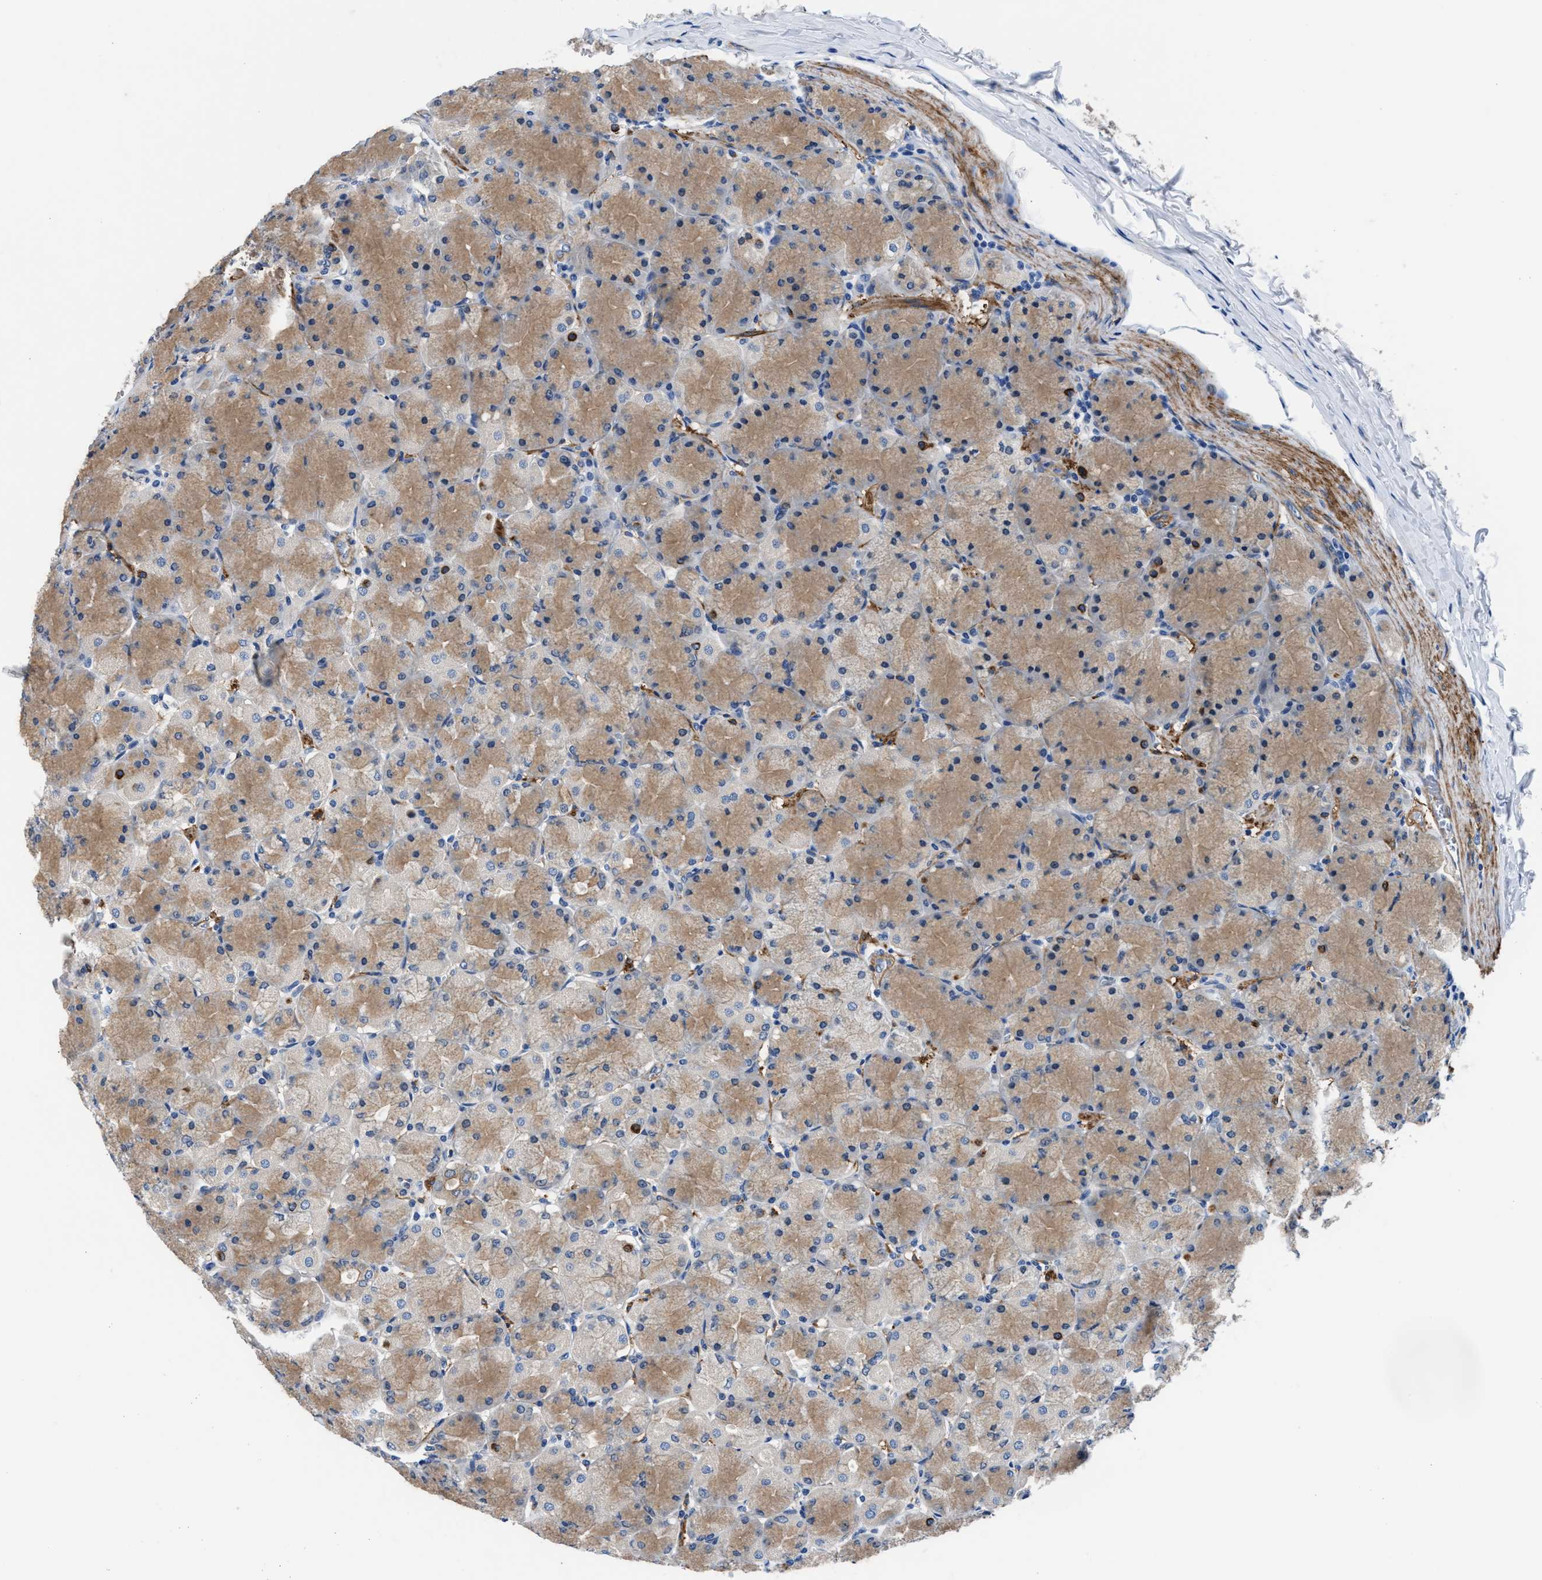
{"staining": {"intensity": "moderate", "quantity": ">75%", "location": "cytoplasmic/membranous"}, "tissue": "stomach", "cell_type": "Glandular cells", "image_type": "normal", "snomed": [{"axis": "morphology", "description": "Normal tissue, NOS"}, {"axis": "topography", "description": "Stomach, upper"}], "caption": "Glandular cells exhibit moderate cytoplasmic/membranous positivity in approximately >75% of cells in normal stomach. (Brightfield microscopy of DAB IHC at high magnification).", "gene": "PARG", "patient": {"sex": "female", "age": 56}}